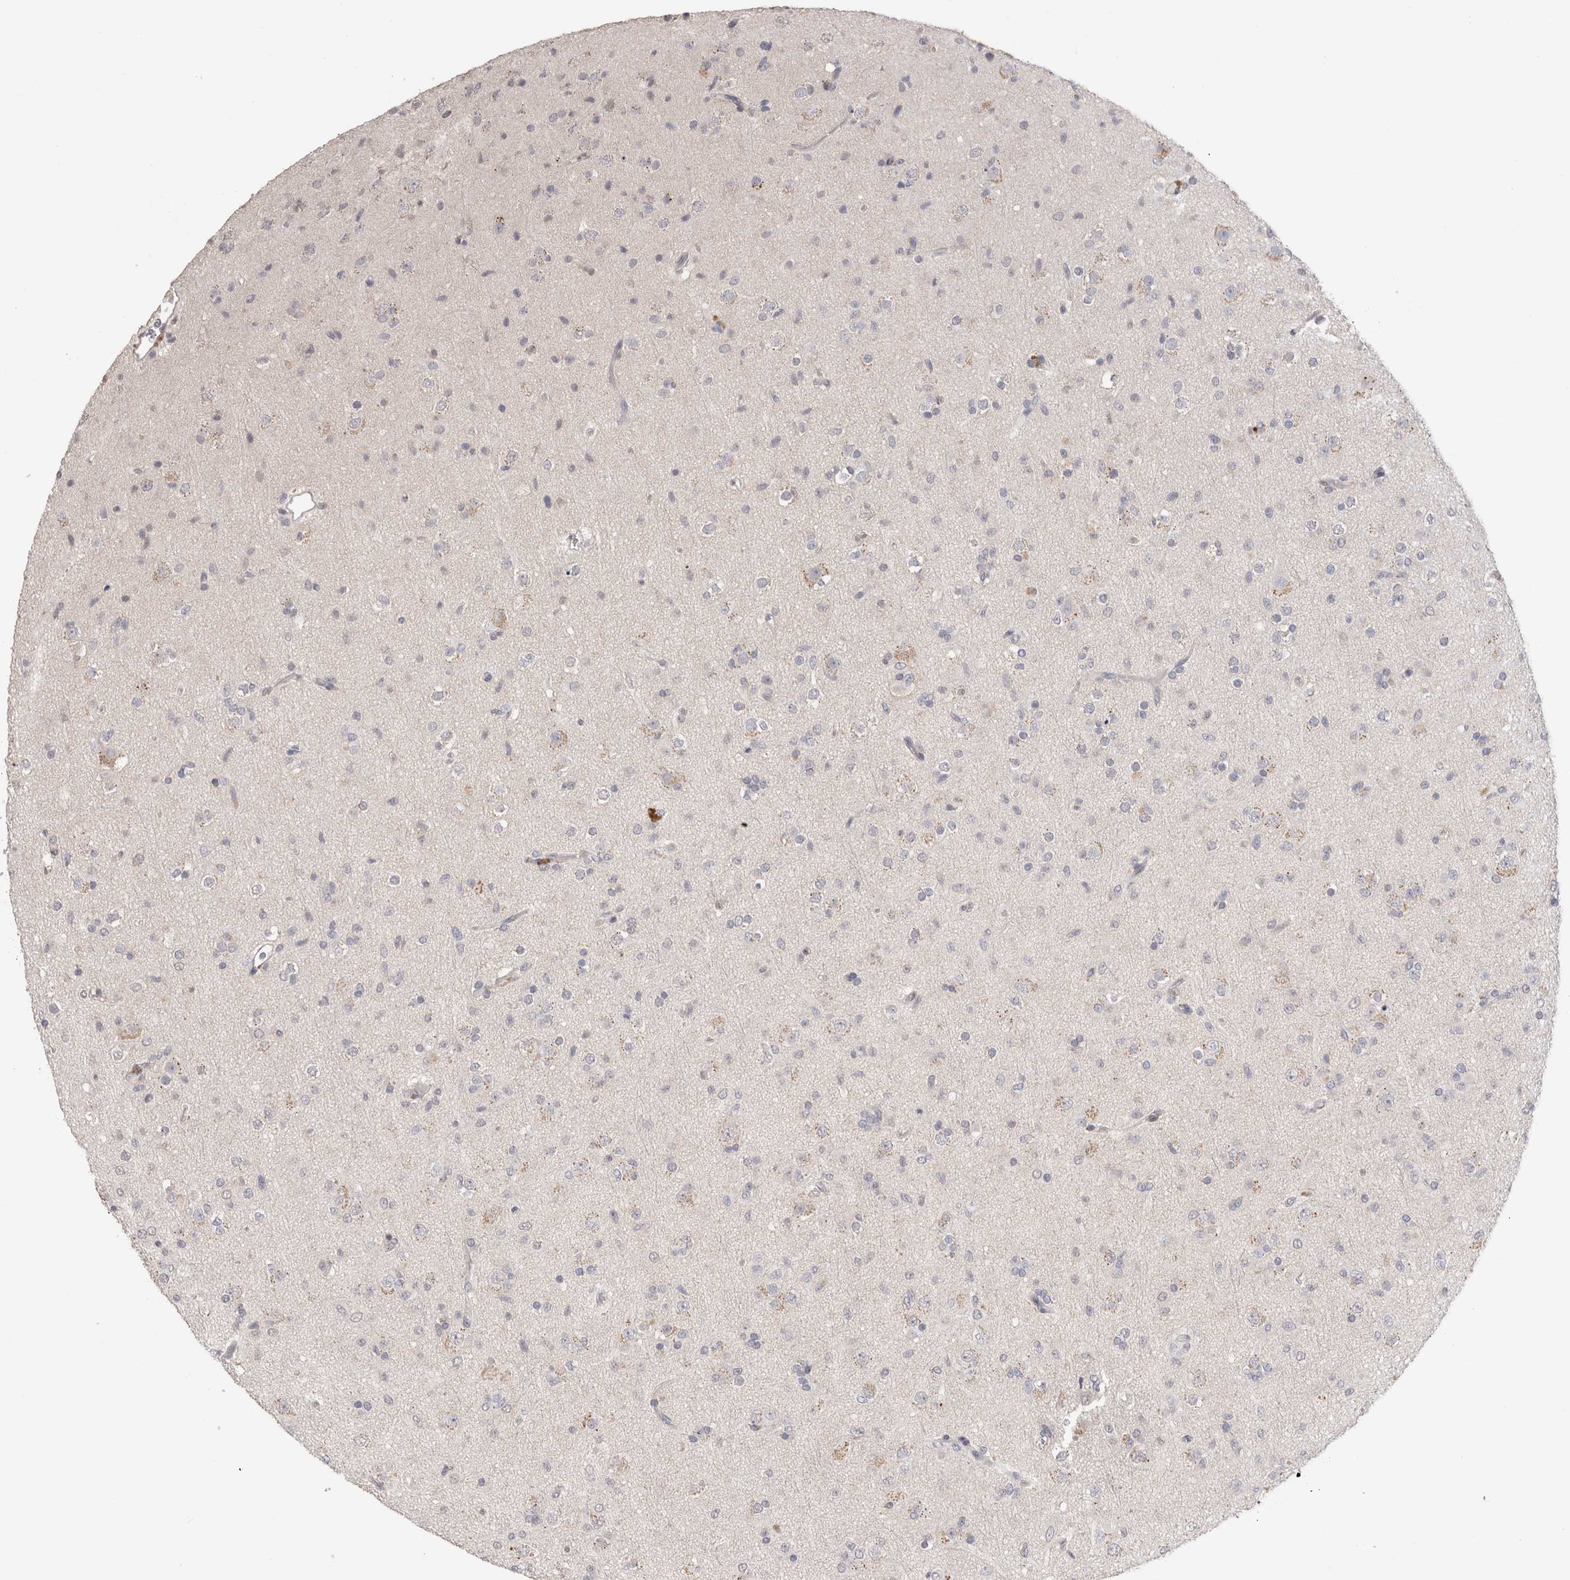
{"staining": {"intensity": "negative", "quantity": "none", "location": "none"}, "tissue": "glioma", "cell_type": "Tumor cells", "image_type": "cancer", "snomed": [{"axis": "morphology", "description": "Glioma, malignant, Low grade"}, {"axis": "topography", "description": "Brain"}], "caption": "IHC image of human malignant low-grade glioma stained for a protein (brown), which displays no expression in tumor cells. (DAB (3,3'-diaminobenzidine) immunohistochemistry visualized using brightfield microscopy, high magnification).", "gene": "CDH6", "patient": {"sex": "male", "age": 65}}